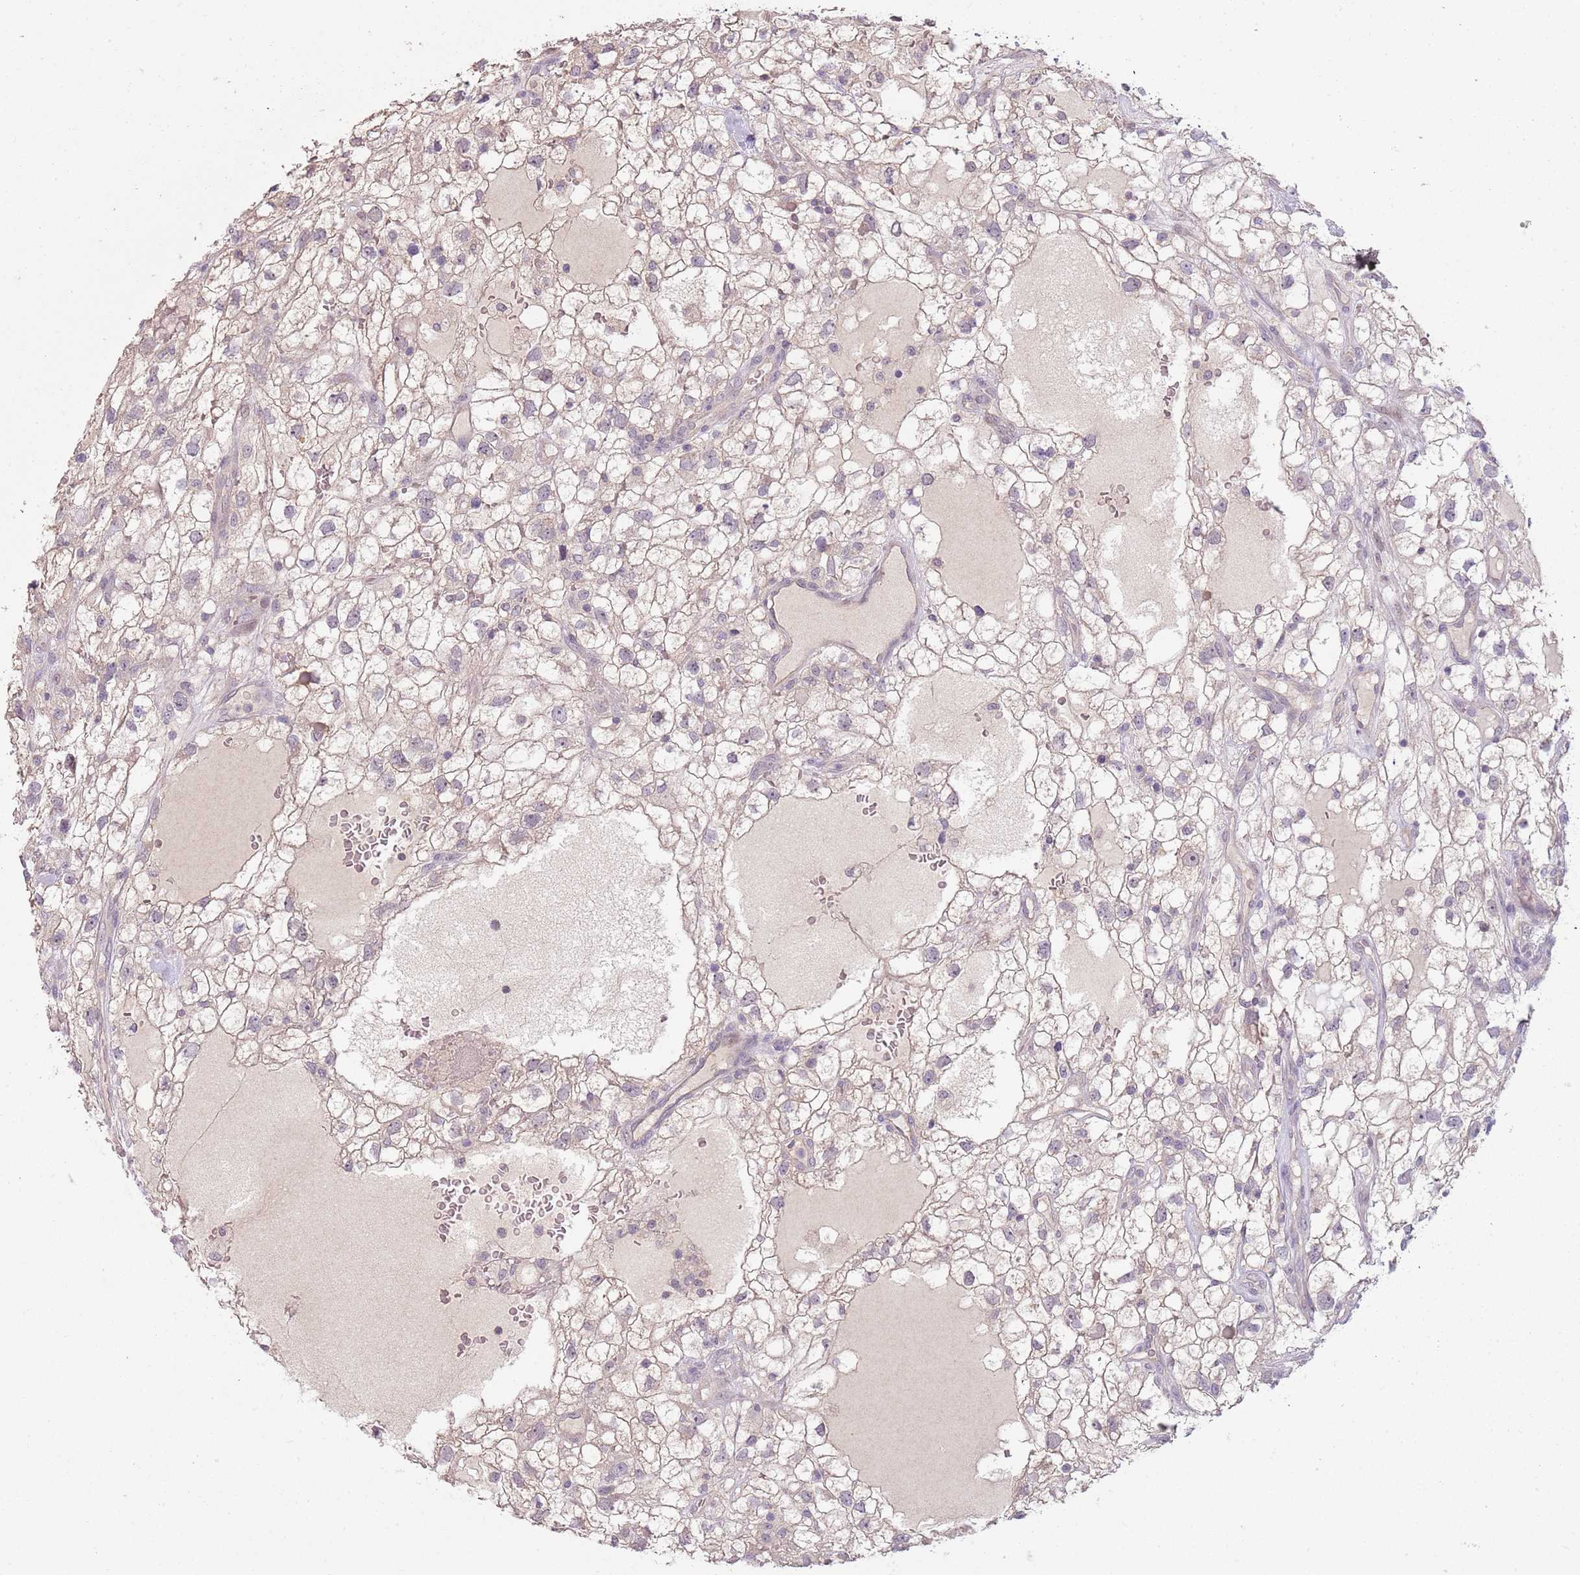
{"staining": {"intensity": "weak", "quantity": "25%-75%", "location": "cytoplasmic/membranous"}, "tissue": "renal cancer", "cell_type": "Tumor cells", "image_type": "cancer", "snomed": [{"axis": "morphology", "description": "Adenocarcinoma, NOS"}, {"axis": "topography", "description": "Kidney"}], "caption": "Protein analysis of renal cancer (adenocarcinoma) tissue exhibits weak cytoplasmic/membranous staining in approximately 25%-75% of tumor cells. The staining is performed using DAB (3,3'-diaminobenzidine) brown chromogen to label protein expression. The nuclei are counter-stained blue using hematoxylin.", "gene": "TEKT4", "patient": {"sex": "male", "age": 59}}